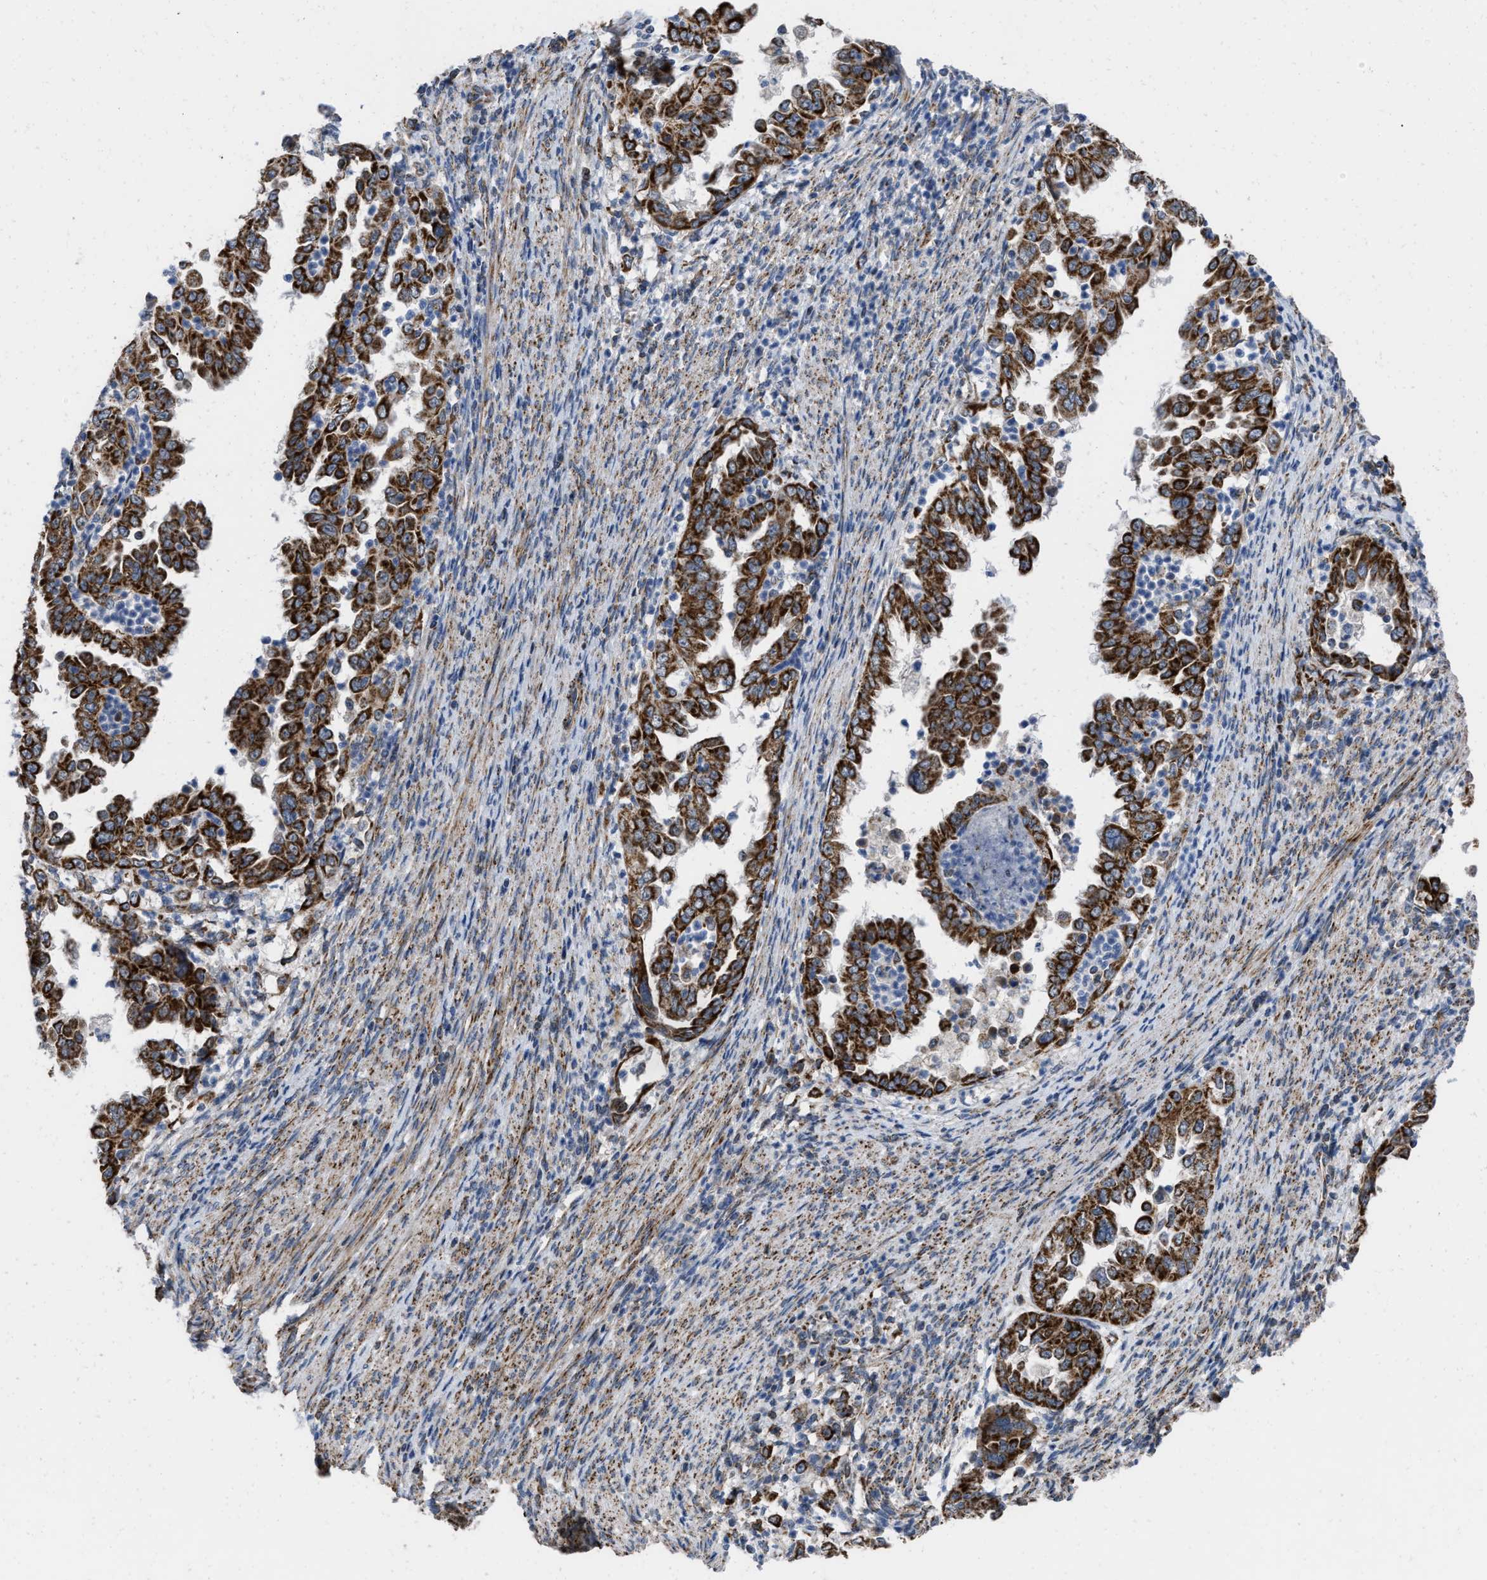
{"staining": {"intensity": "strong", "quantity": ">75%", "location": "cytoplasmic/membranous"}, "tissue": "endometrial cancer", "cell_type": "Tumor cells", "image_type": "cancer", "snomed": [{"axis": "morphology", "description": "Adenocarcinoma, NOS"}, {"axis": "topography", "description": "Endometrium"}], "caption": "IHC image of human endometrial cancer (adenocarcinoma) stained for a protein (brown), which shows high levels of strong cytoplasmic/membranous expression in about >75% of tumor cells.", "gene": "AKAP1", "patient": {"sex": "female", "age": 85}}